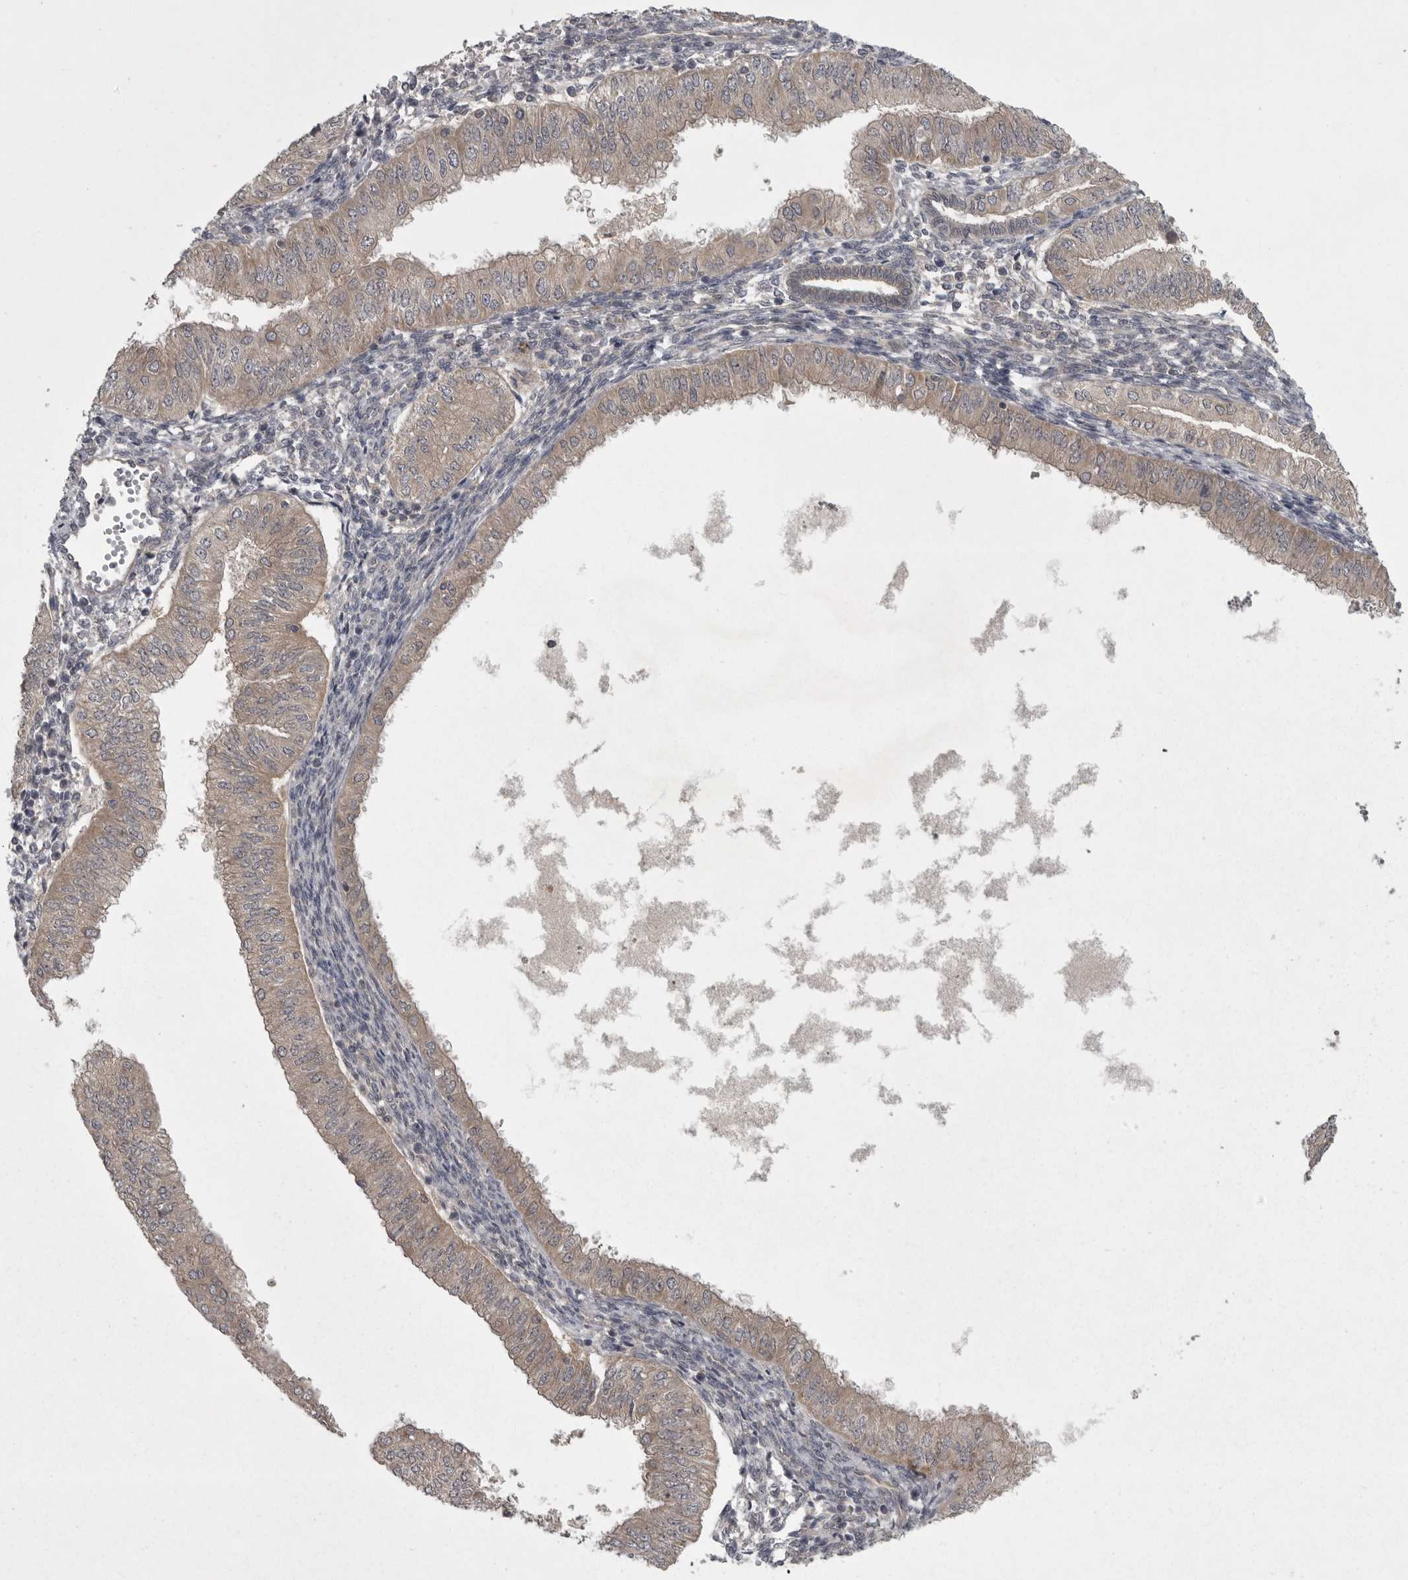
{"staining": {"intensity": "weak", "quantity": ">75%", "location": "cytoplasmic/membranous"}, "tissue": "endometrial cancer", "cell_type": "Tumor cells", "image_type": "cancer", "snomed": [{"axis": "morphology", "description": "Normal tissue, NOS"}, {"axis": "morphology", "description": "Adenocarcinoma, NOS"}, {"axis": "topography", "description": "Endometrium"}], "caption": "Tumor cells display low levels of weak cytoplasmic/membranous expression in about >75% of cells in endometrial cancer.", "gene": "PHF13", "patient": {"sex": "female", "age": 53}}